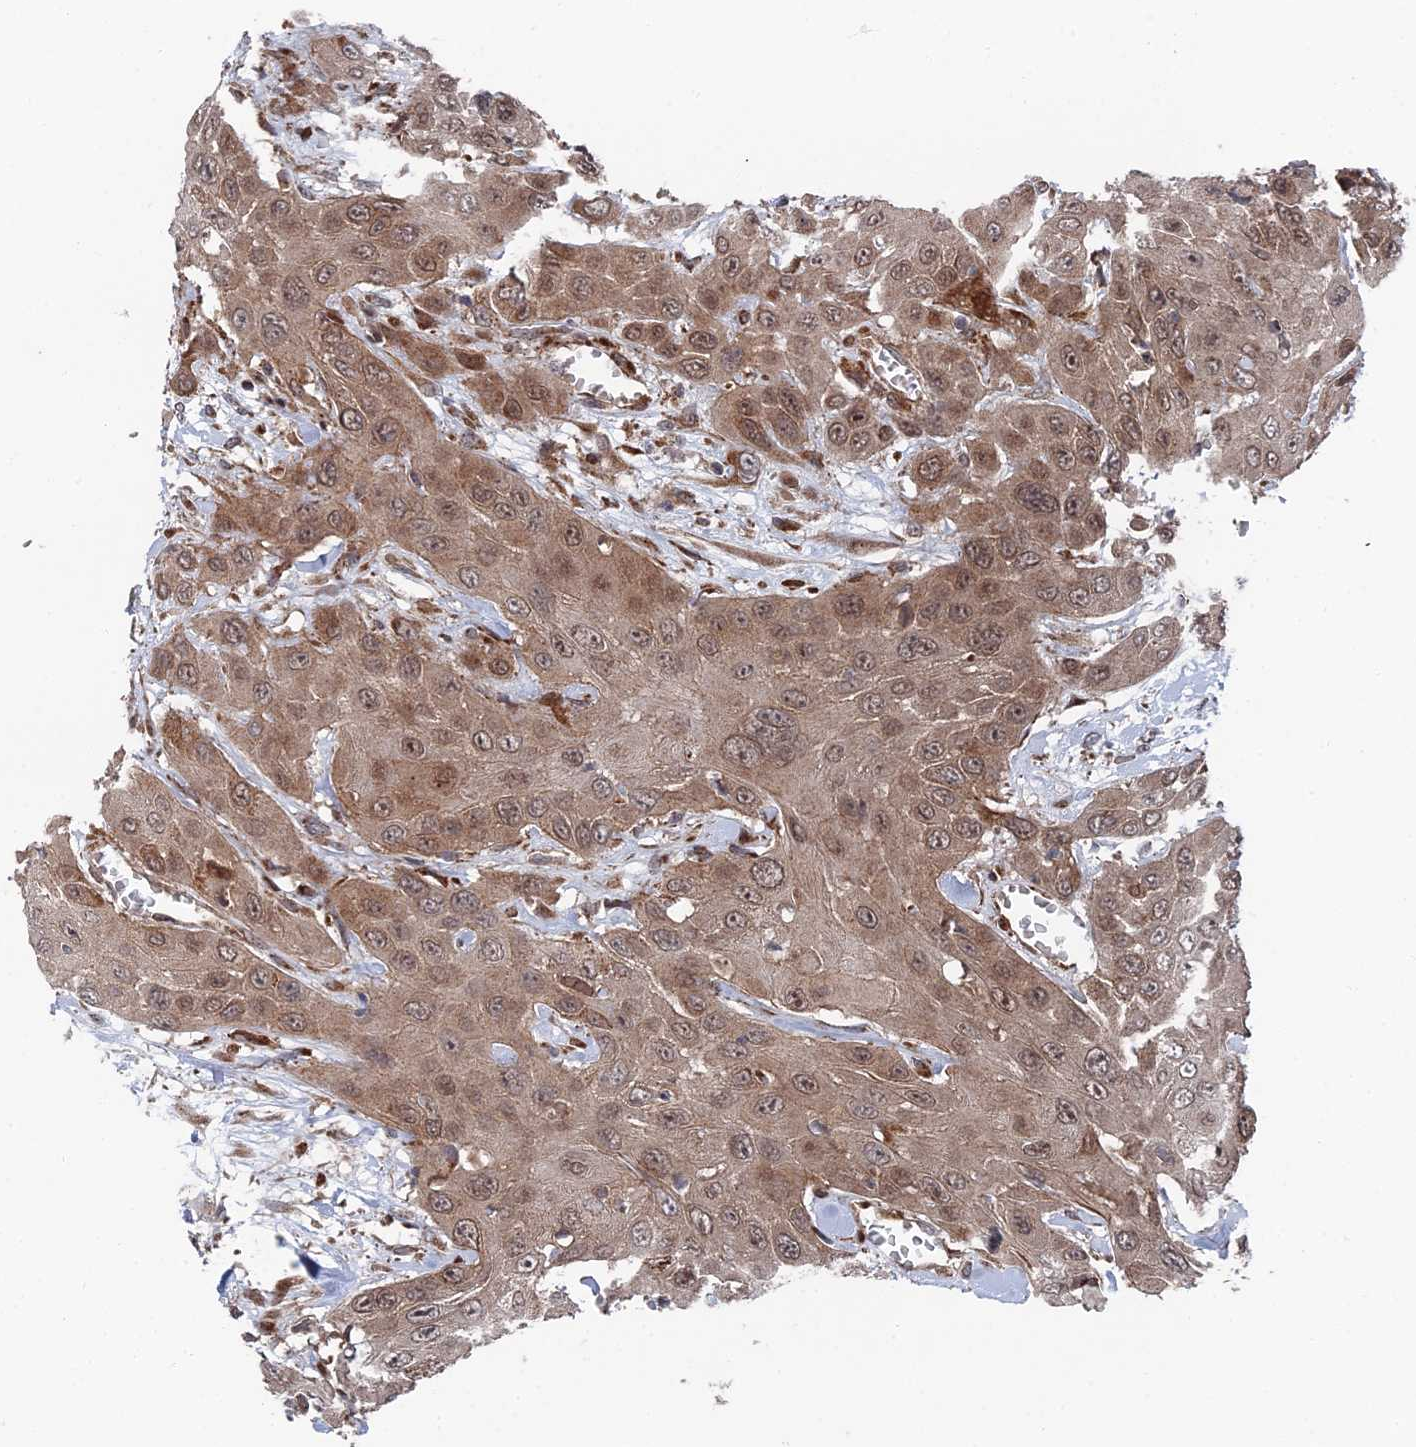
{"staining": {"intensity": "moderate", "quantity": ">75%", "location": "cytoplasmic/membranous"}, "tissue": "head and neck cancer", "cell_type": "Tumor cells", "image_type": "cancer", "snomed": [{"axis": "morphology", "description": "Squamous cell carcinoma, NOS"}, {"axis": "topography", "description": "Head-Neck"}], "caption": "DAB immunohistochemical staining of human head and neck cancer demonstrates moderate cytoplasmic/membranous protein positivity in approximately >75% of tumor cells.", "gene": "GTF2IRD1", "patient": {"sex": "male", "age": 81}}